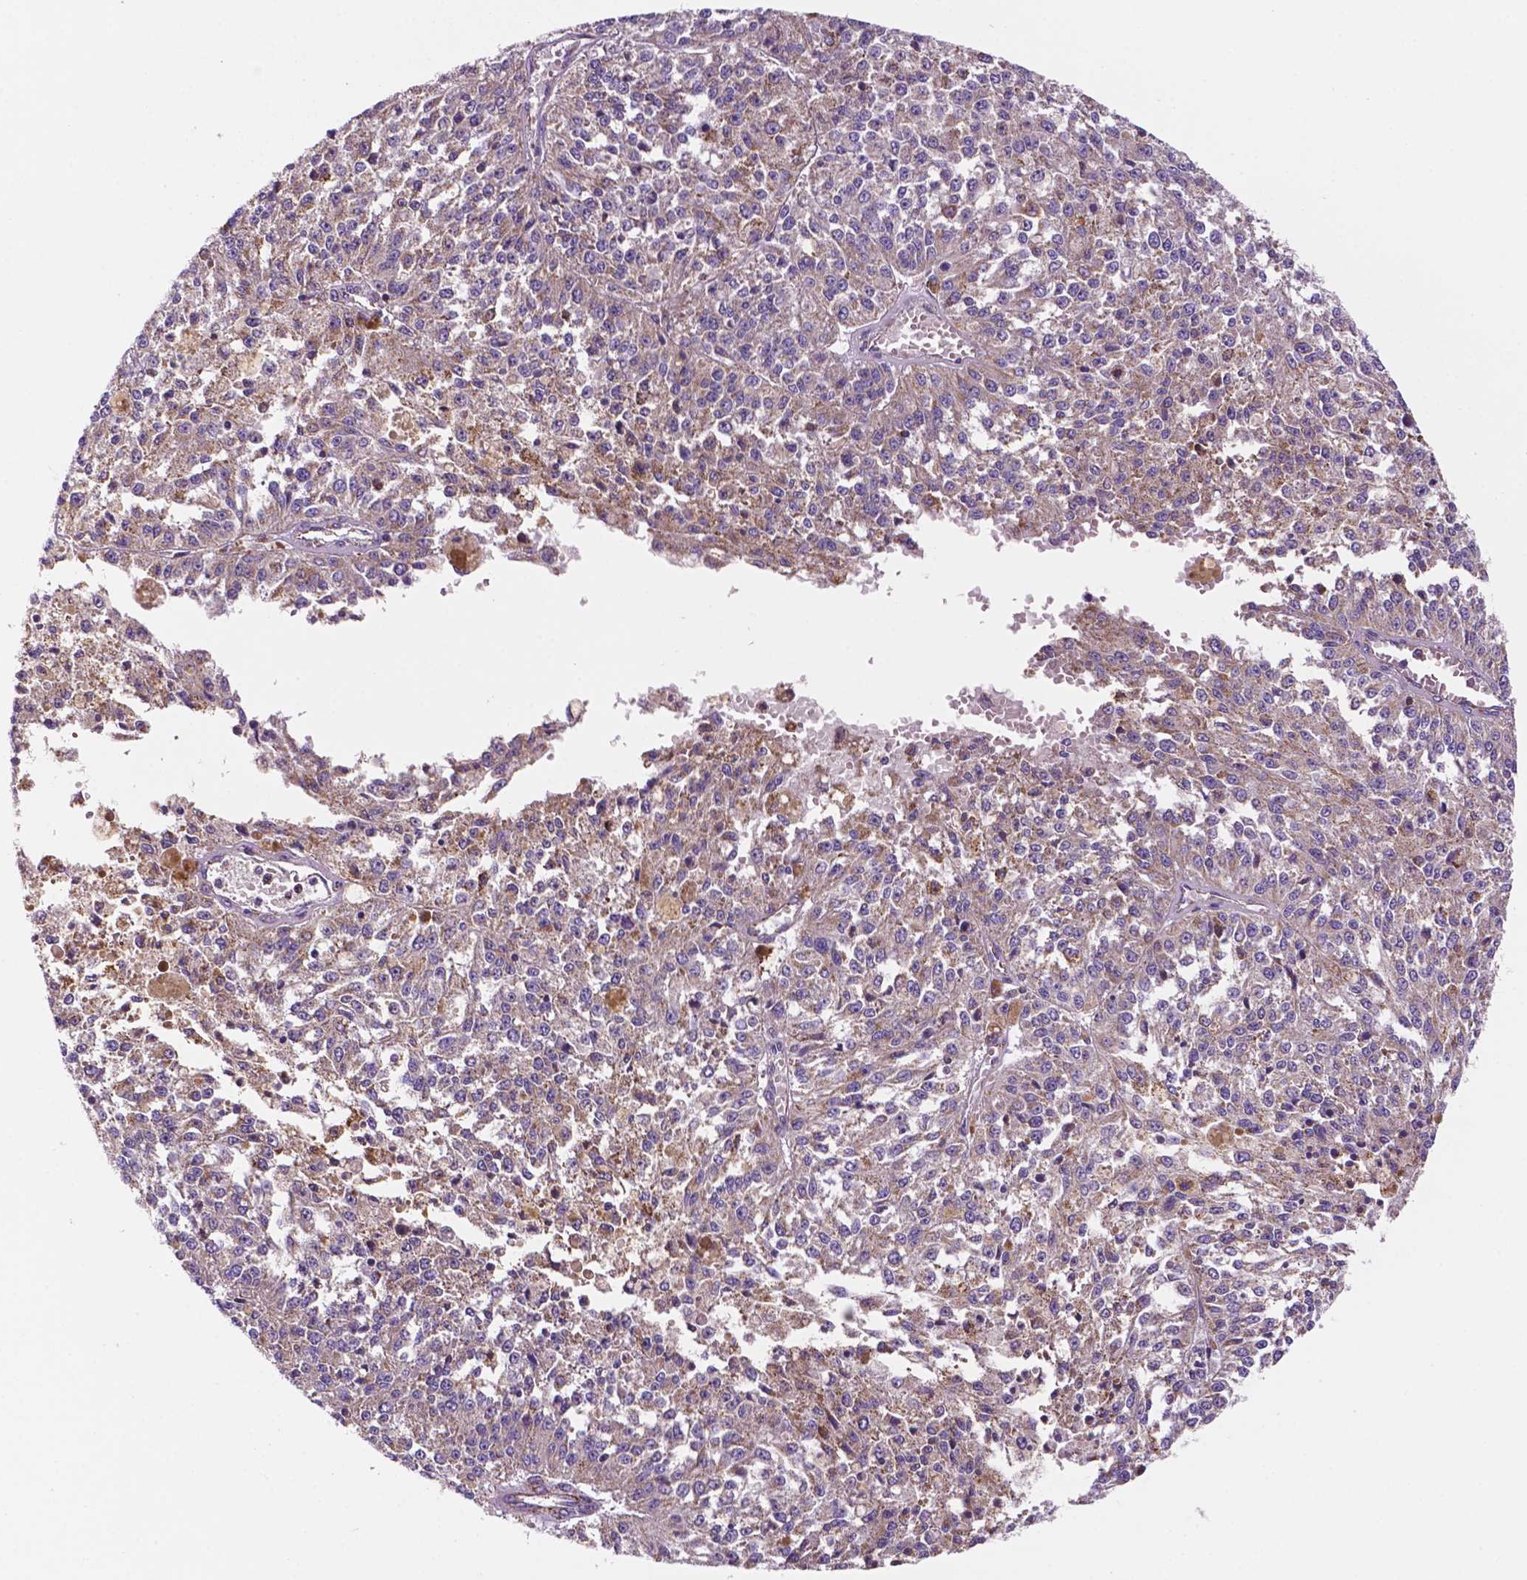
{"staining": {"intensity": "weak", "quantity": ">75%", "location": "cytoplasmic/membranous"}, "tissue": "melanoma", "cell_type": "Tumor cells", "image_type": "cancer", "snomed": [{"axis": "morphology", "description": "Malignant melanoma, Metastatic site"}, {"axis": "topography", "description": "Lymph node"}], "caption": "Weak cytoplasmic/membranous positivity is seen in about >75% of tumor cells in melanoma.", "gene": "GEMIN4", "patient": {"sex": "female", "age": 64}}